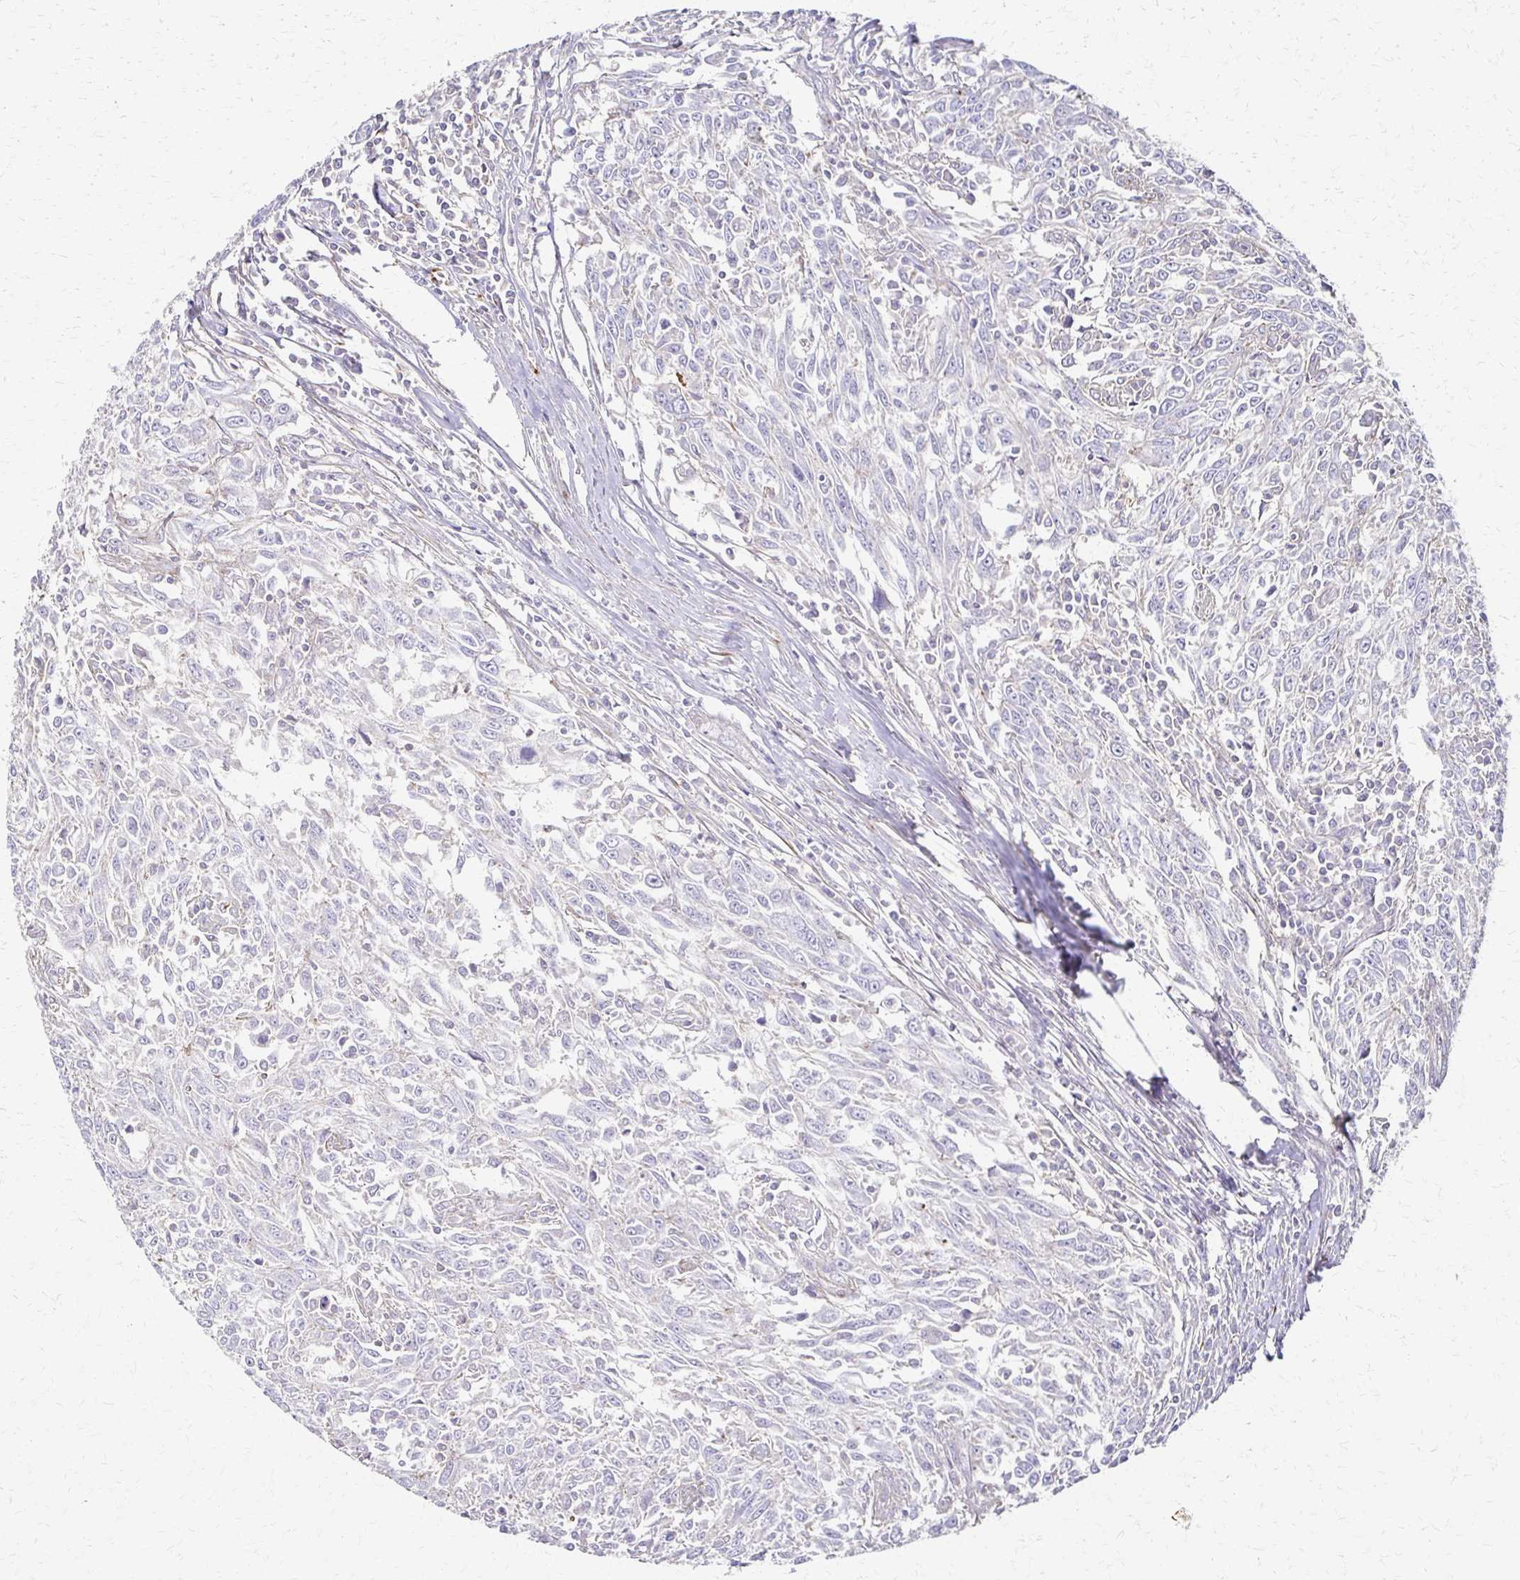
{"staining": {"intensity": "negative", "quantity": "none", "location": "none"}, "tissue": "breast cancer", "cell_type": "Tumor cells", "image_type": "cancer", "snomed": [{"axis": "morphology", "description": "Duct carcinoma"}, {"axis": "topography", "description": "Breast"}], "caption": "Human breast infiltrating ductal carcinoma stained for a protein using immunohistochemistry shows no staining in tumor cells.", "gene": "C1QTNF7", "patient": {"sex": "female", "age": 50}}